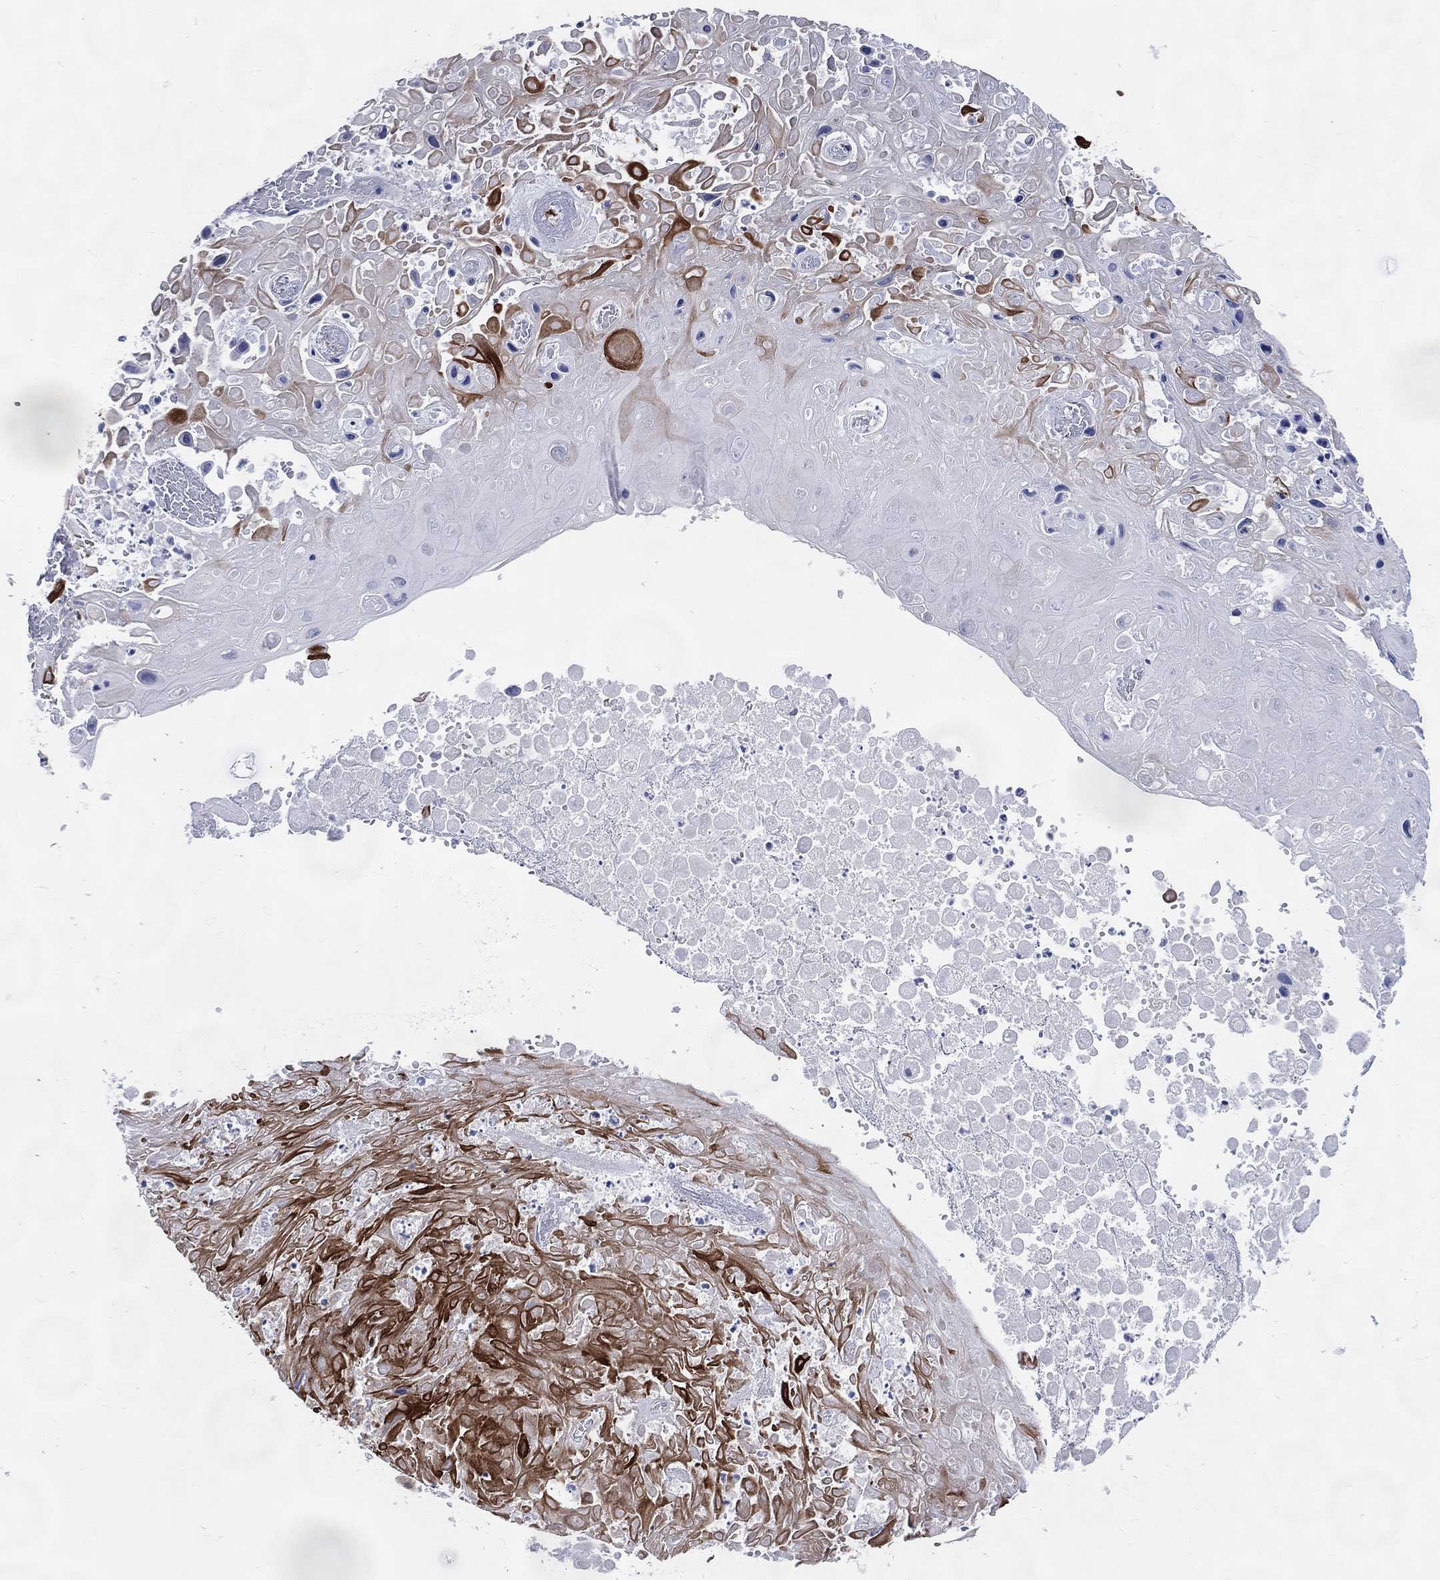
{"staining": {"intensity": "negative", "quantity": "none", "location": "none"}, "tissue": "skin cancer", "cell_type": "Tumor cells", "image_type": "cancer", "snomed": [{"axis": "morphology", "description": "Squamous cell carcinoma, NOS"}, {"axis": "topography", "description": "Skin"}], "caption": "Immunohistochemical staining of skin squamous cell carcinoma displays no significant positivity in tumor cells.", "gene": "CFAP58", "patient": {"sex": "male", "age": 82}}